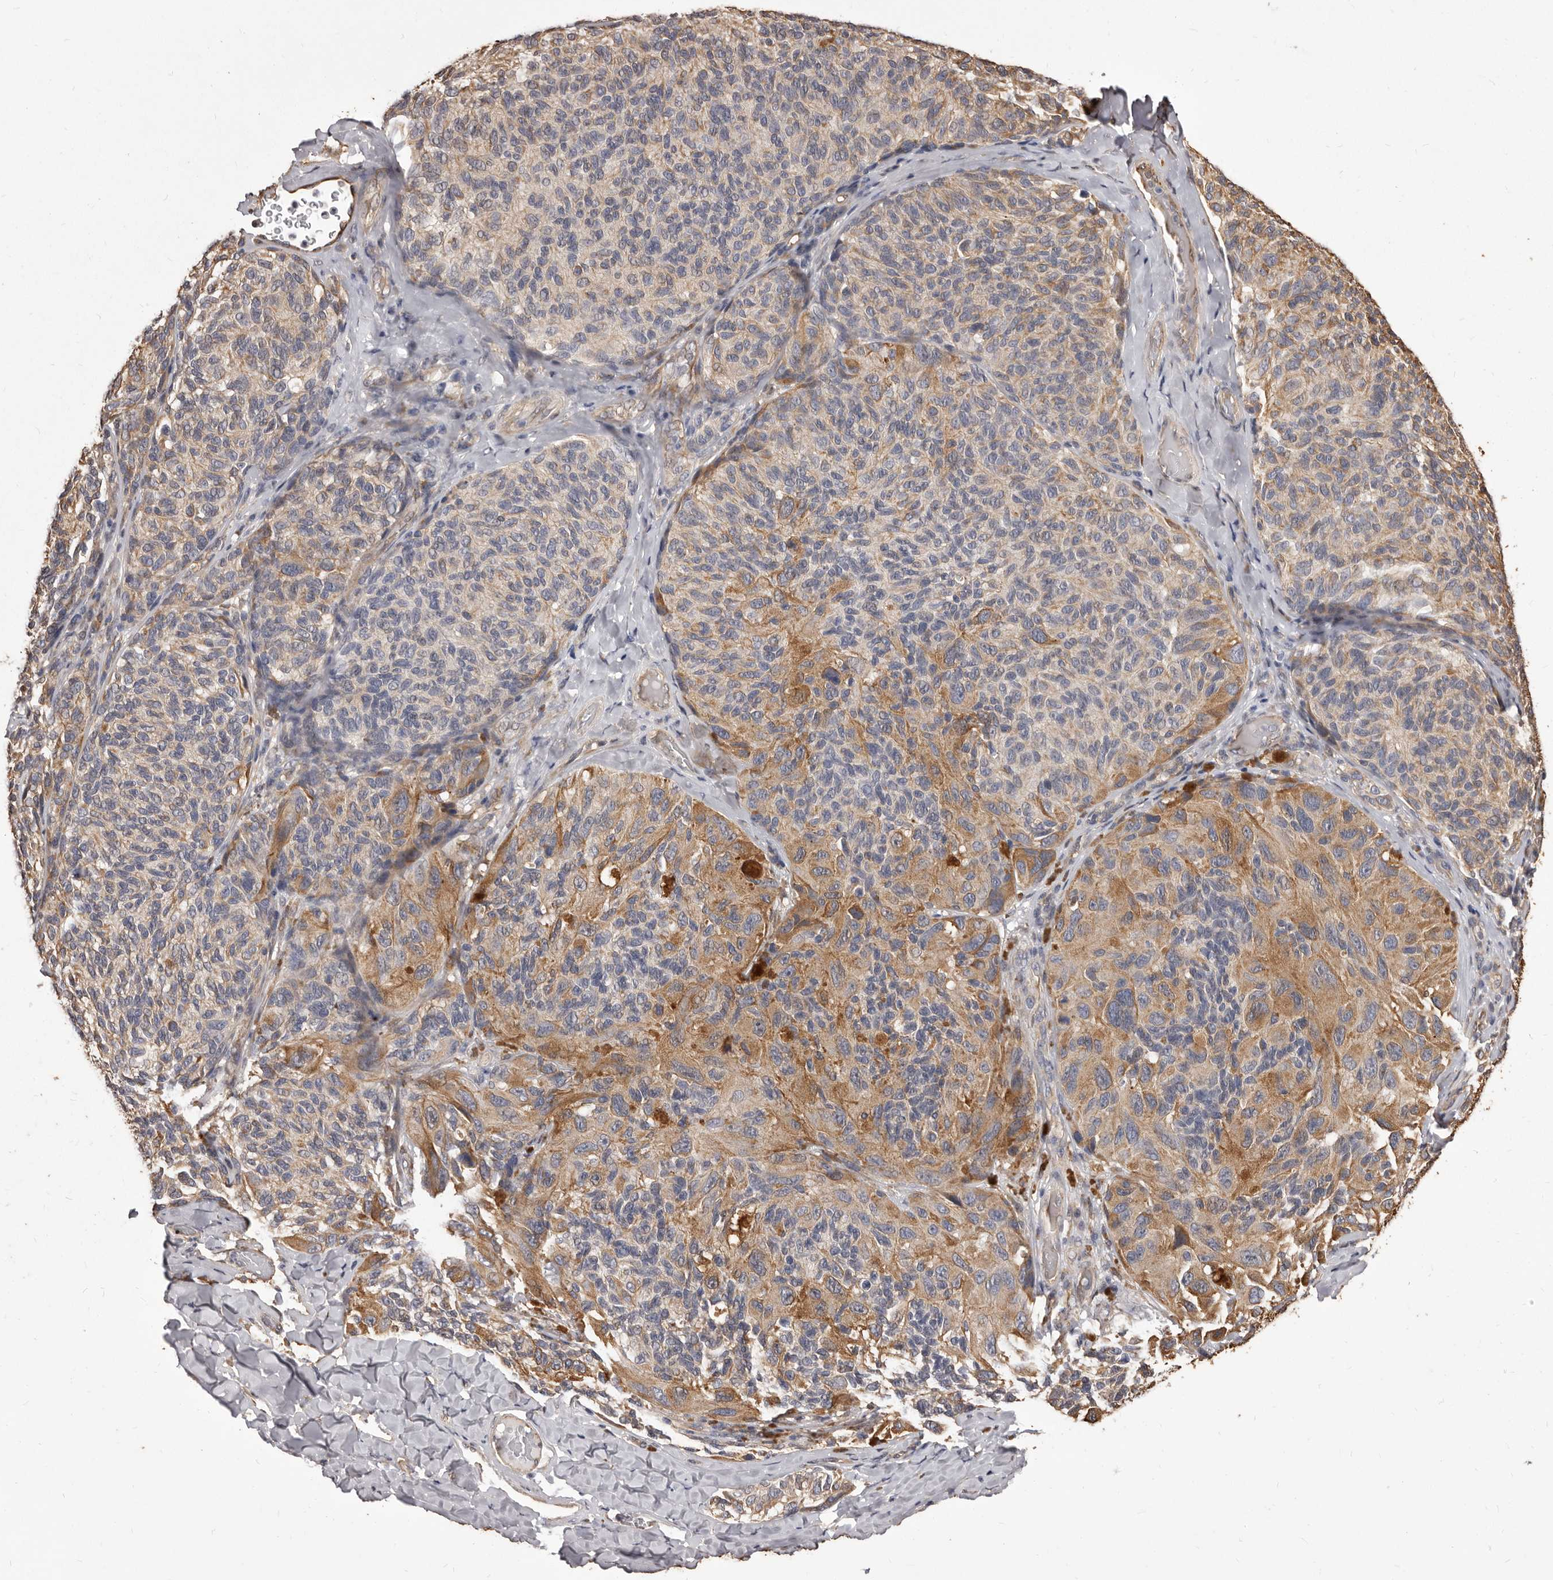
{"staining": {"intensity": "moderate", "quantity": "25%-75%", "location": "cytoplasmic/membranous"}, "tissue": "melanoma", "cell_type": "Tumor cells", "image_type": "cancer", "snomed": [{"axis": "morphology", "description": "Malignant melanoma, NOS"}, {"axis": "topography", "description": "Skin"}], "caption": "Human melanoma stained with a brown dye shows moderate cytoplasmic/membranous positive expression in about 25%-75% of tumor cells.", "gene": "ALPK1", "patient": {"sex": "female", "age": 73}}